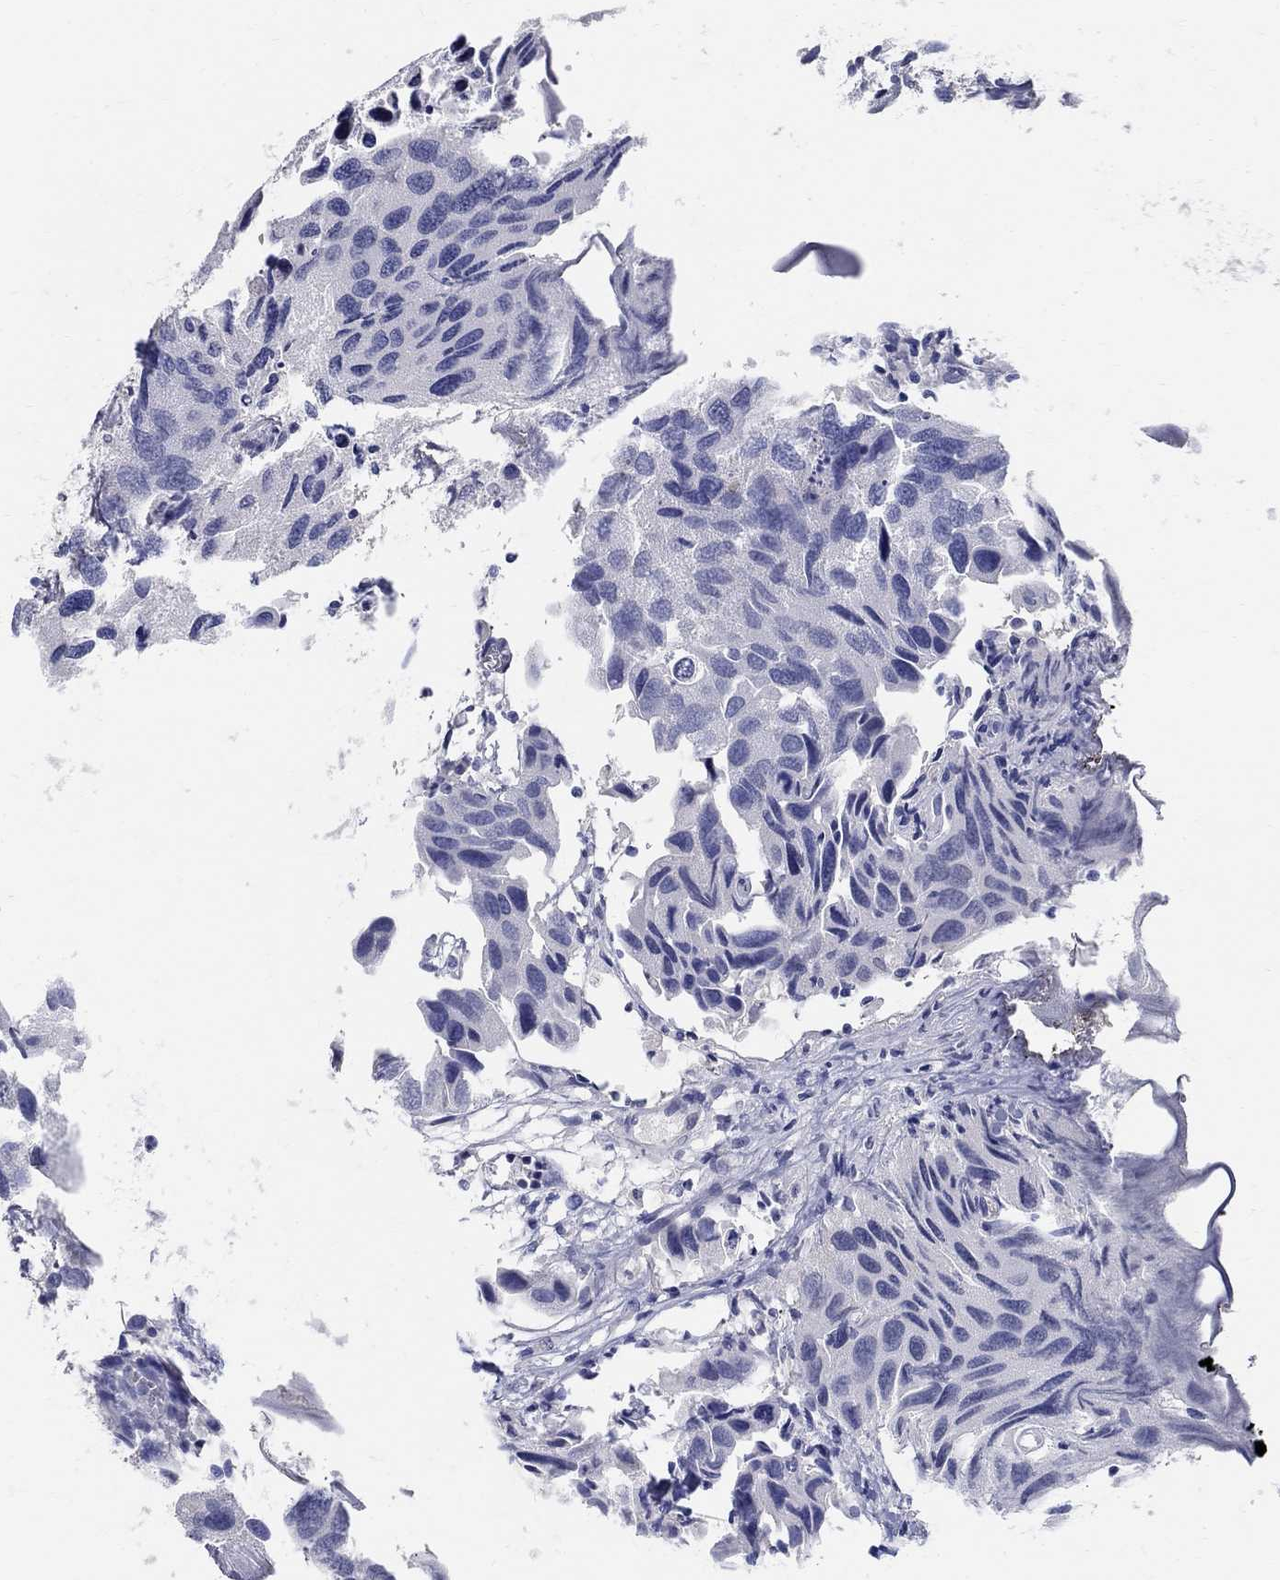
{"staining": {"intensity": "negative", "quantity": "none", "location": "none"}, "tissue": "urothelial cancer", "cell_type": "Tumor cells", "image_type": "cancer", "snomed": [{"axis": "morphology", "description": "Urothelial carcinoma, High grade"}, {"axis": "topography", "description": "Urinary bladder"}], "caption": "Histopathology image shows no significant protein staining in tumor cells of urothelial cancer.", "gene": "SOX2", "patient": {"sex": "male", "age": 79}}